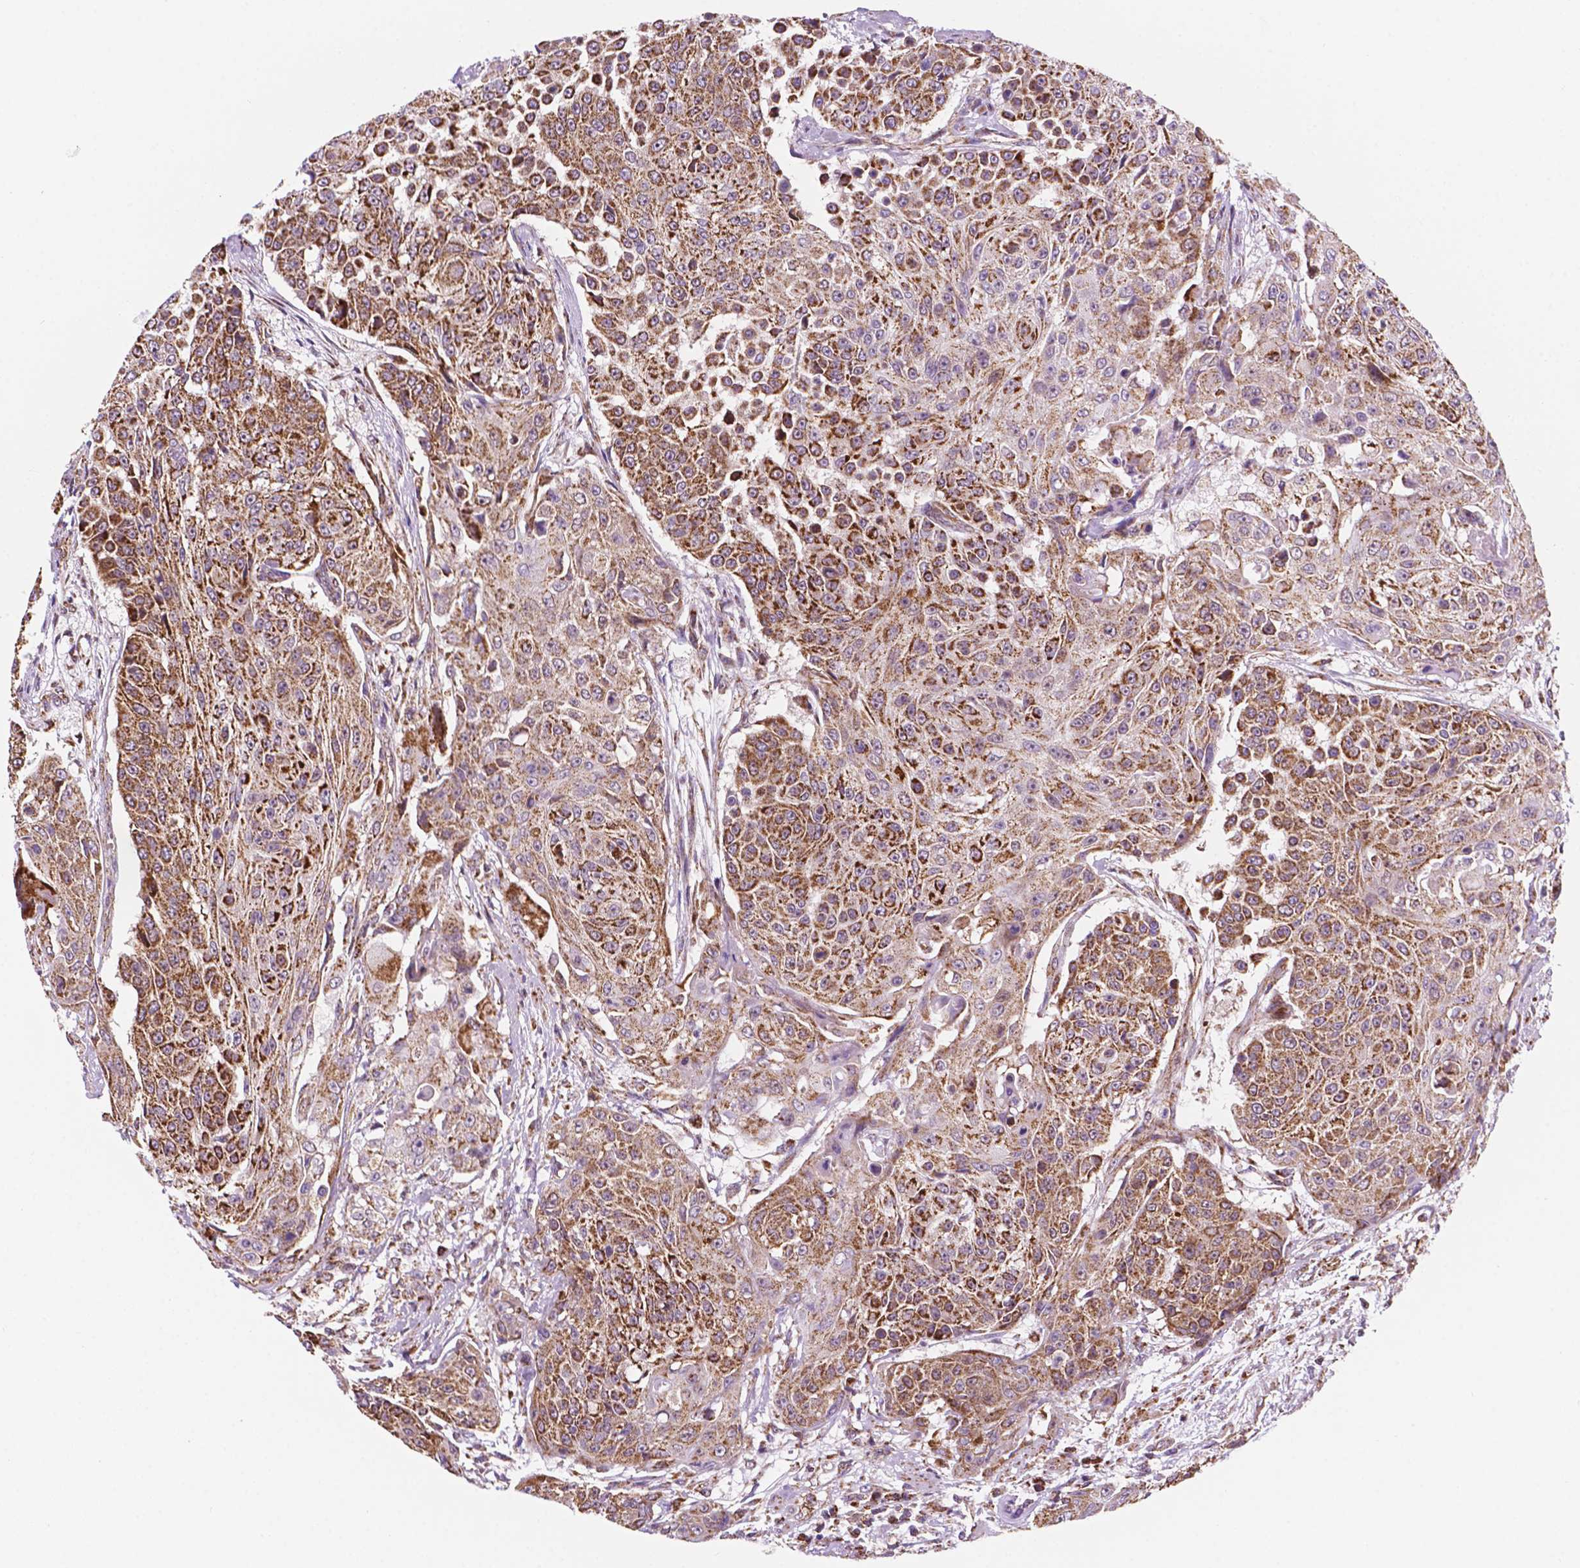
{"staining": {"intensity": "moderate", "quantity": ">75%", "location": "cytoplasmic/membranous"}, "tissue": "urothelial cancer", "cell_type": "Tumor cells", "image_type": "cancer", "snomed": [{"axis": "morphology", "description": "Urothelial carcinoma, High grade"}, {"axis": "topography", "description": "Urinary bladder"}], "caption": "Tumor cells display medium levels of moderate cytoplasmic/membranous positivity in about >75% of cells in urothelial cancer.", "gene": "GEMIN4", "patient": {"sex": "female", "age": 63}}